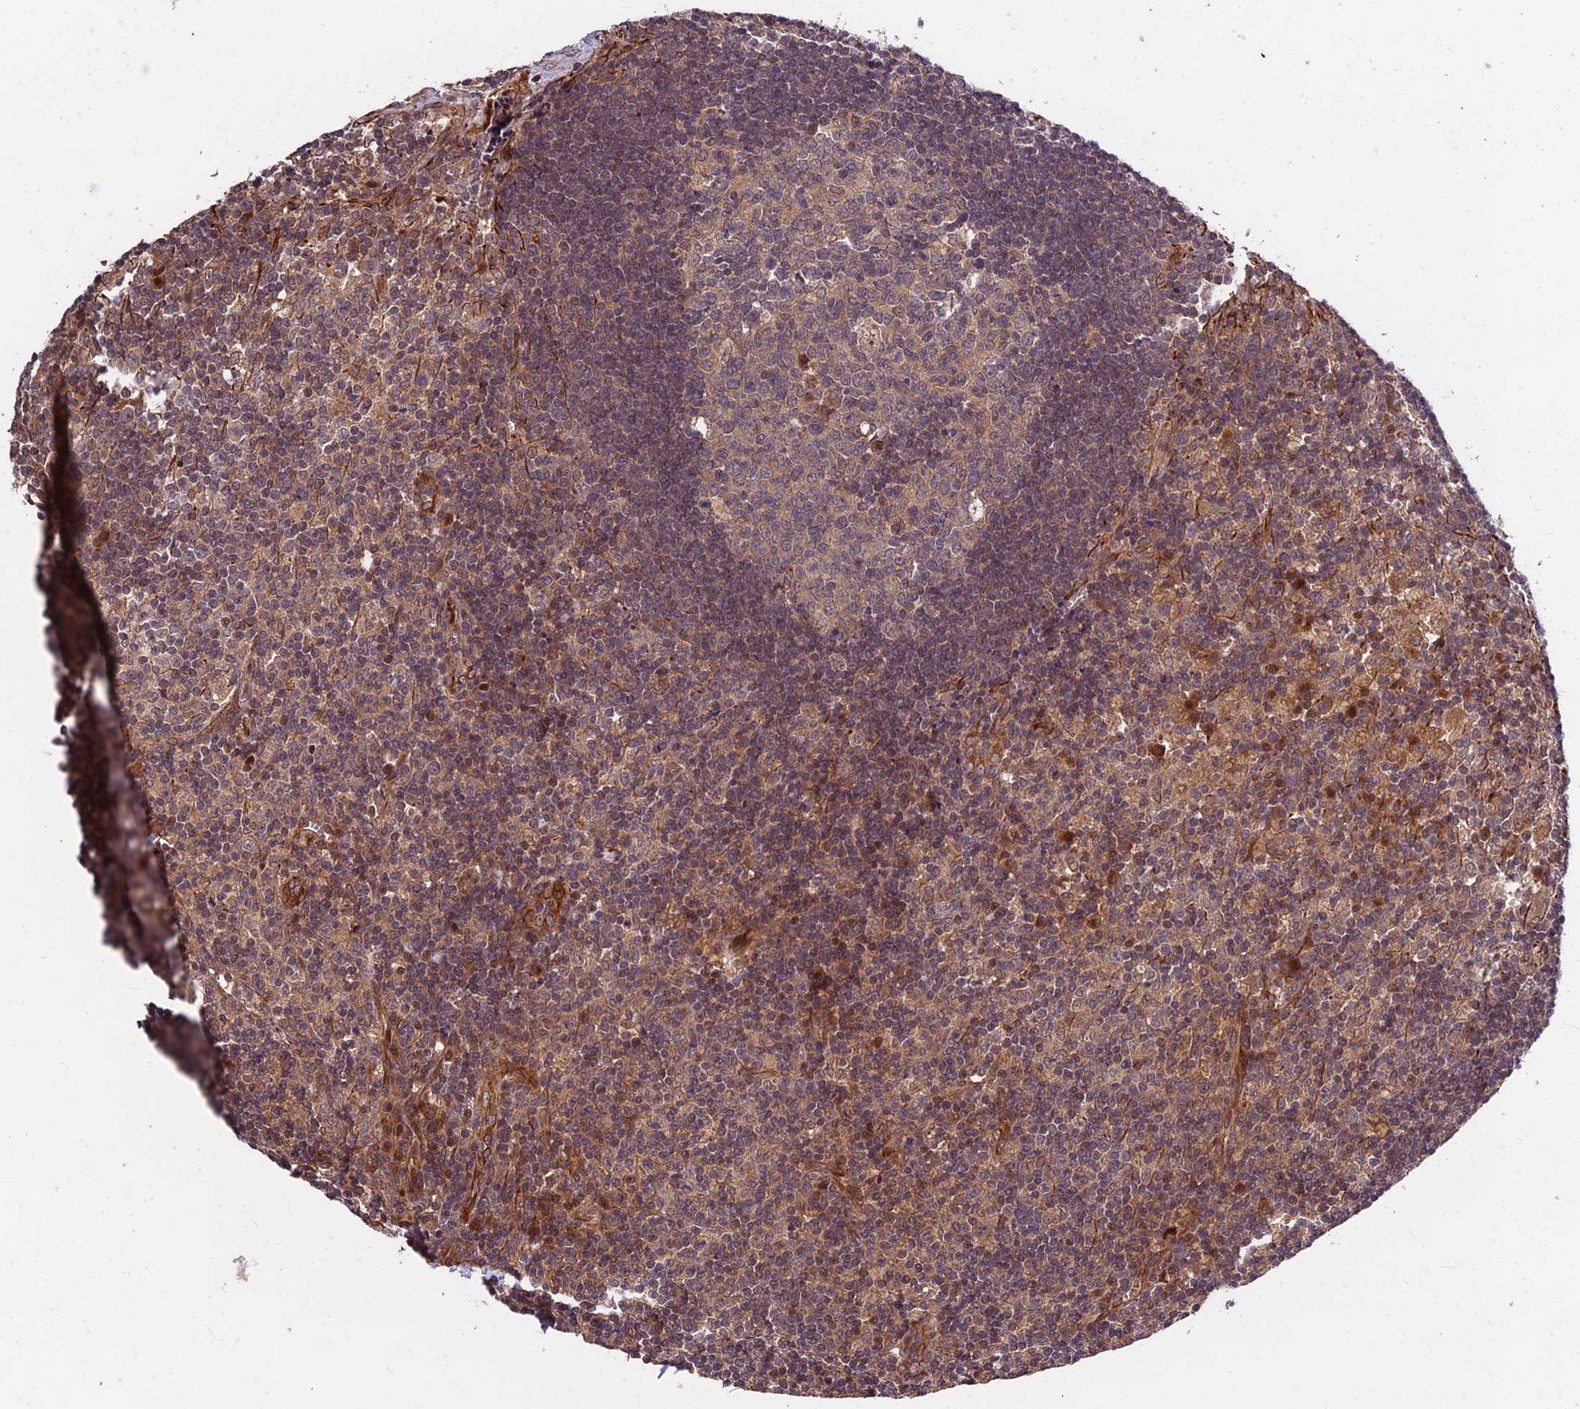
{"staining": {"intensity": "weak", "quantity": "25%-75%", "location": "cytoplasmic/membranous,nuclear"}, "tissue": "lymph node", "cell_type": "Germinal center cells", "image_type": "normal", "snomed": [{"axis": "morphology", "description": "Normal tissue, NOS"}, {"axis": "topography", "description": "Lymph node"}], "caption": "This micrograph exhibits immunohistochemistry (IHC) staining of benign lymph node, with low weak cytoplasmic/membranous,nuclear staining in approximately 25%-75% of germinal center cells.", "gene": "MKKS", "patient": {"sex": "male", "age": 58}}